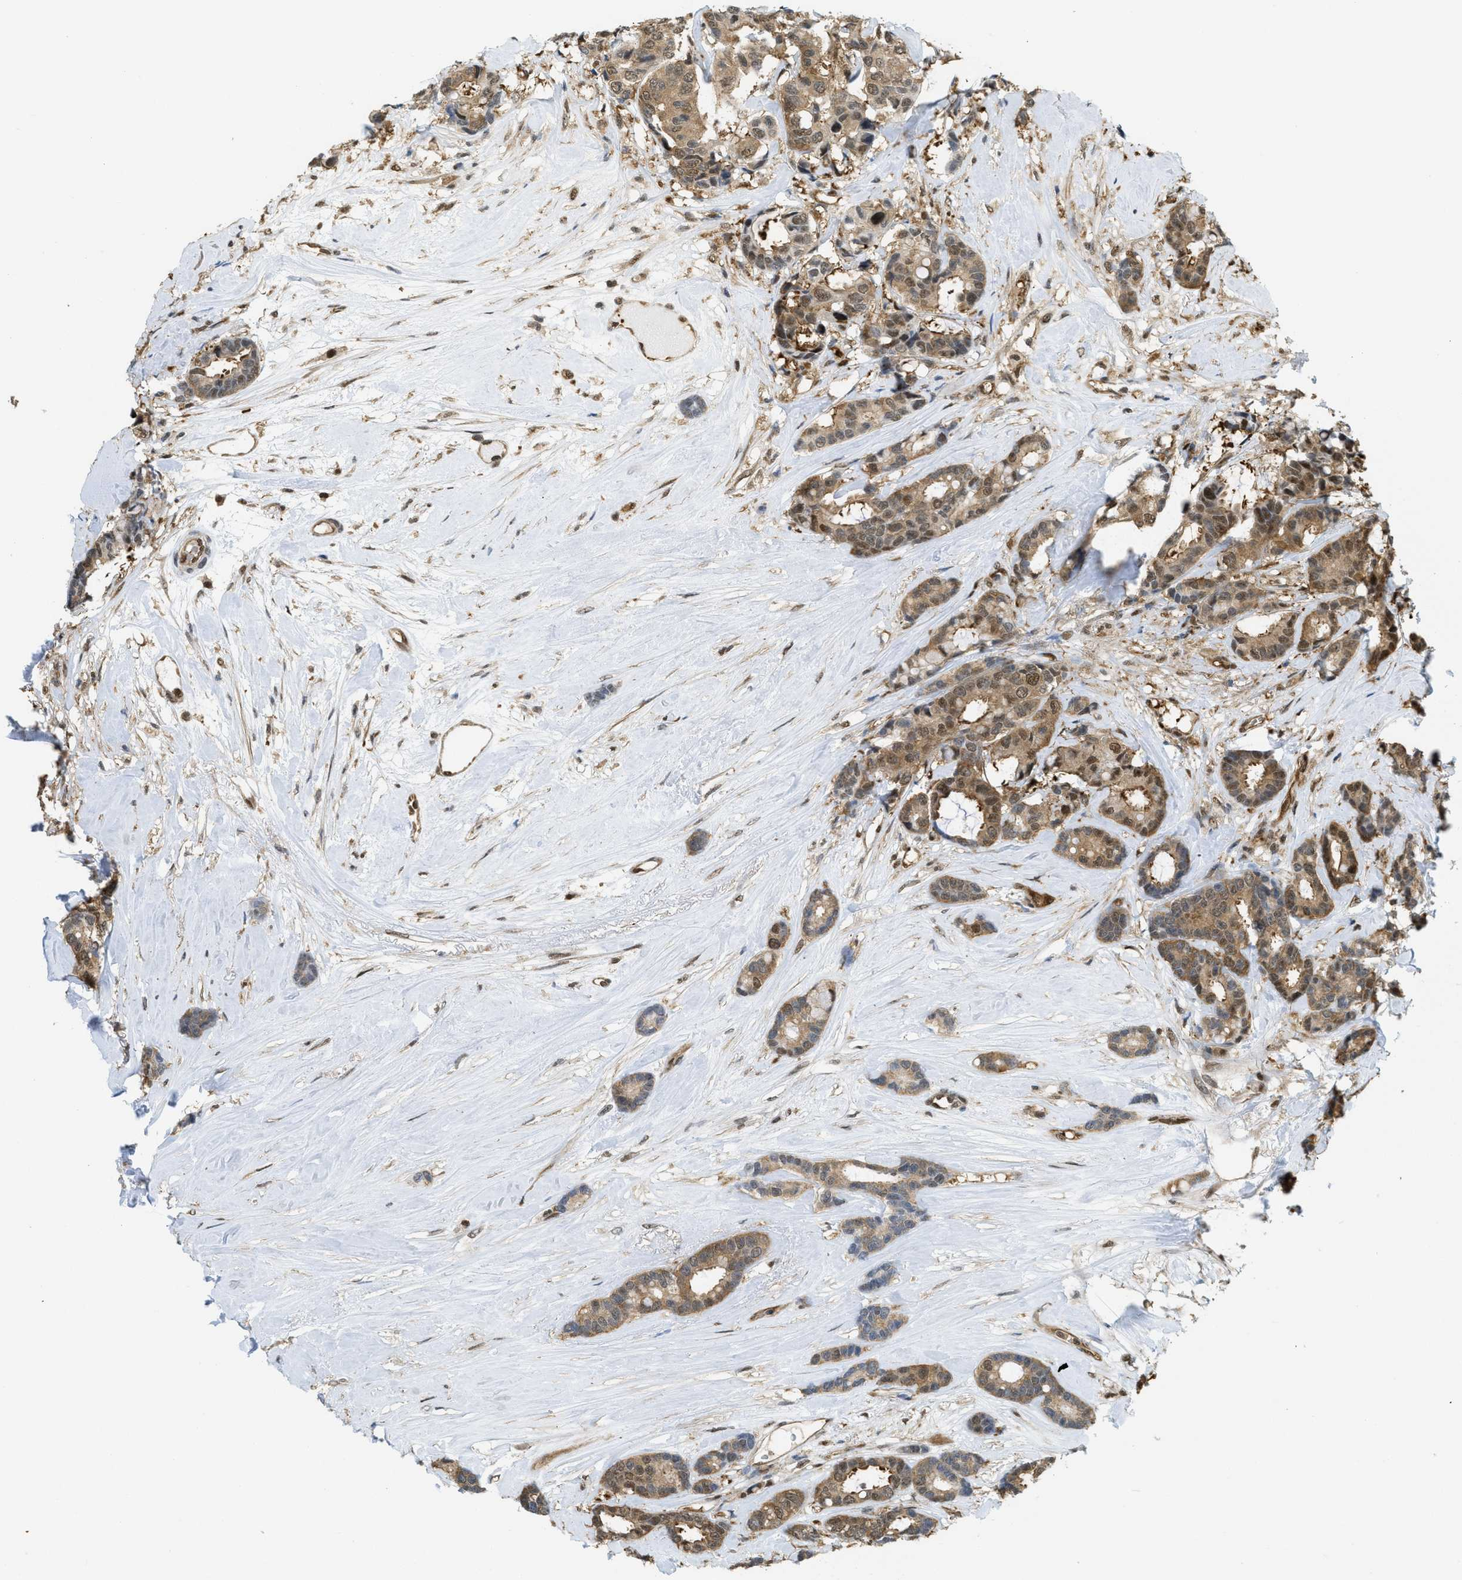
{"staining": {"intensity": "moderate", "quantity": "25%-75%", "location": "cytoplasmic/membranous,nuclear"}, "tissue": "breast cancer", "cell_type": "Tumor cells", "image_type": "cancer", "snomed": [{"axis": "morphology", "description": "Duct carcinoma"}, {"axis": "topography", "description": "Breast"}], "caption": "IHC (DAB (3,3'-diaminobenzidine)) staining of breast cancer displays moderate cytoplasmic/membranous and nuclear protein positivity in about 25%-75% of tumor cells.", "gene": "PSMC5", "patient": {"sex": "female", "age": 87}}